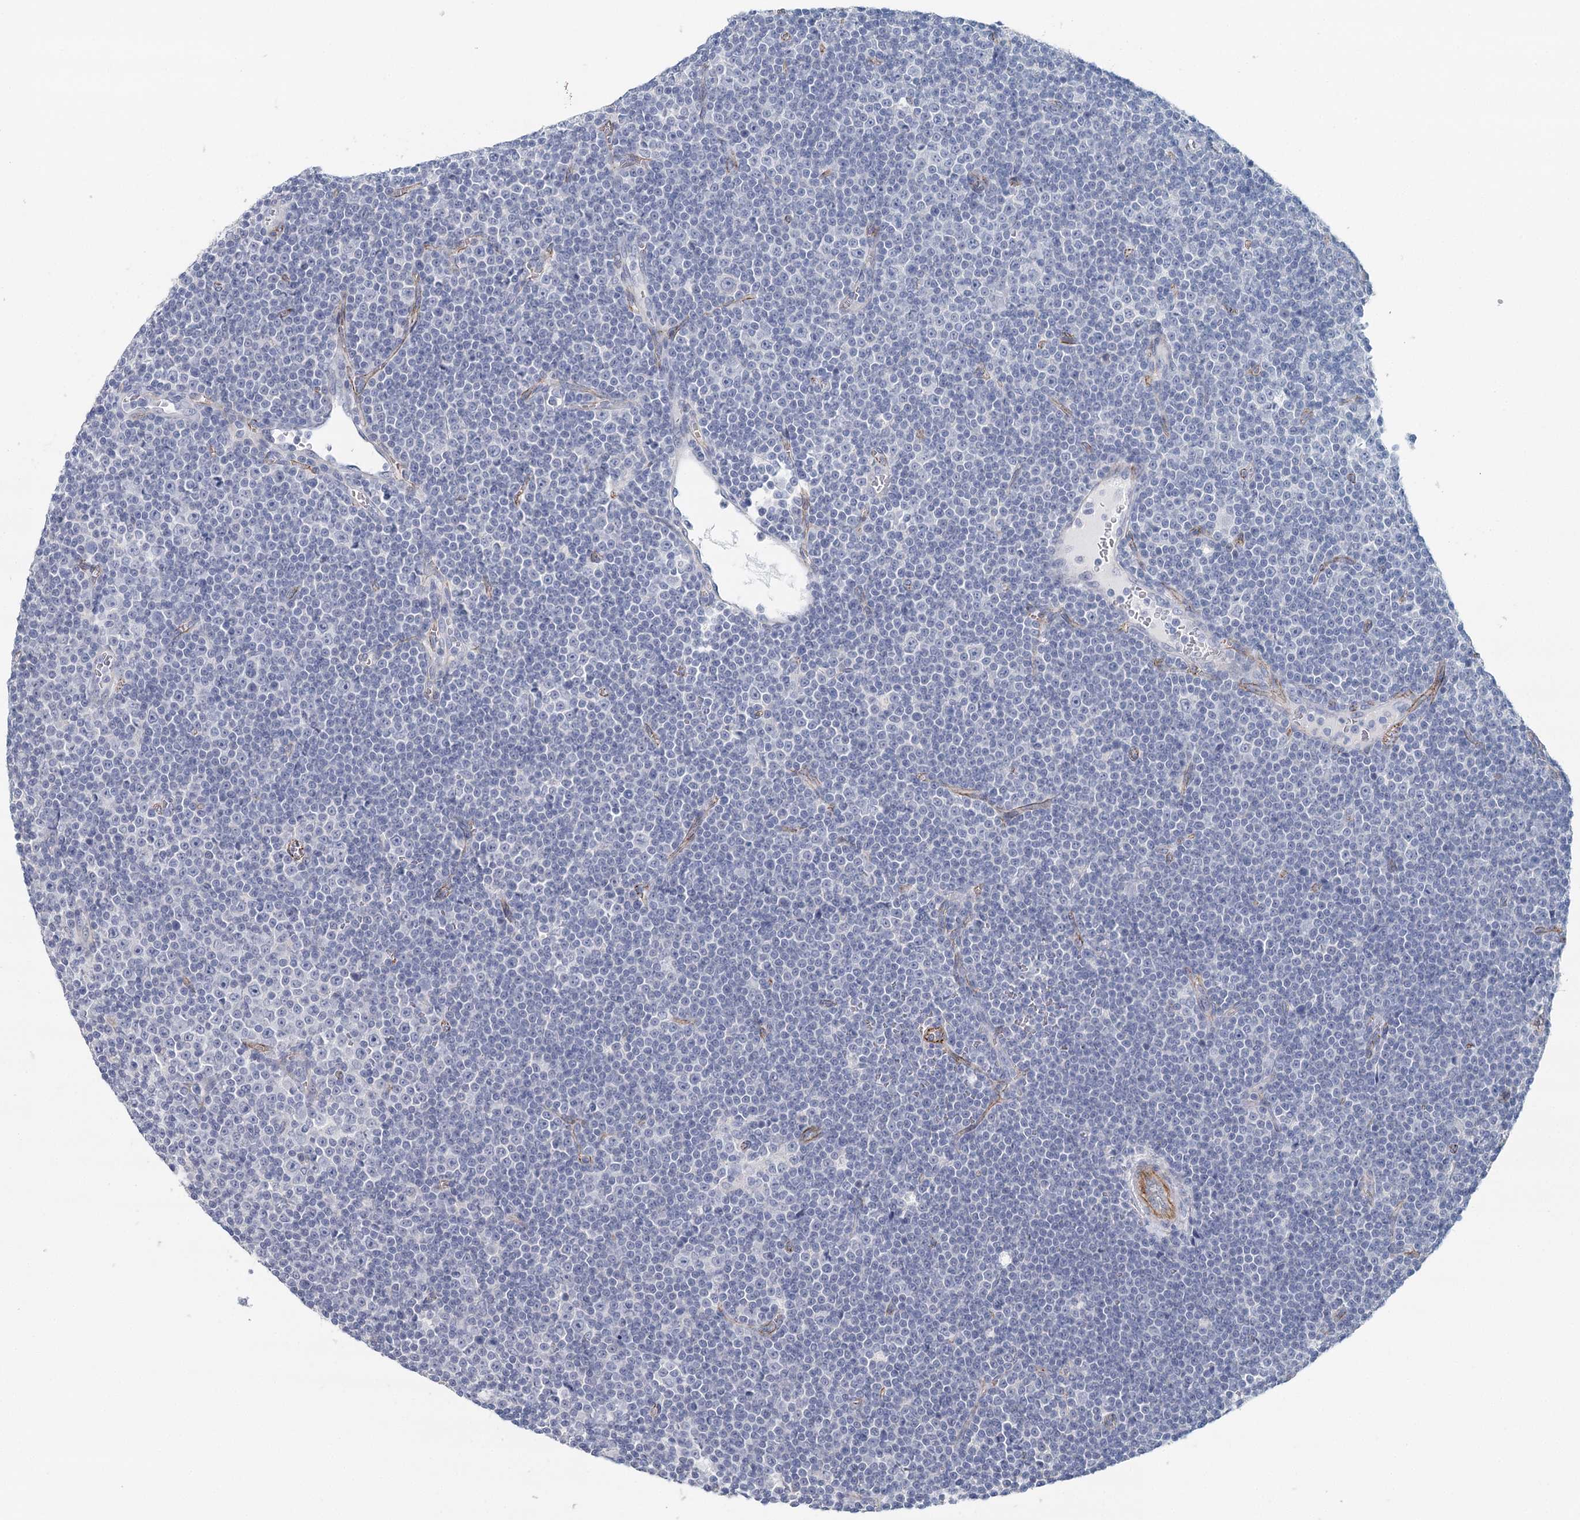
{"staining": {"intensity": "negative", "quantity": "none", "location": "none"}, "tissue": "lymphoma", "cell_type": "Tumor cells", "image_type": "cancer", "snomed": [{"axis": "morphology", "description": "Malignant lymphoma, non-Hodgkin's type, Low grade"}, {"axis": "topography", "description": "Lymph node"}], "caption": "IHC micrograph of neoplastic tissue: human lymphoma stained with DAB (3,3'-diaminobenzidine) shows no significant protein positivity in tumor cells.", "gene": "SYNPO", "patient": {"sex": "female", "age": 67}}